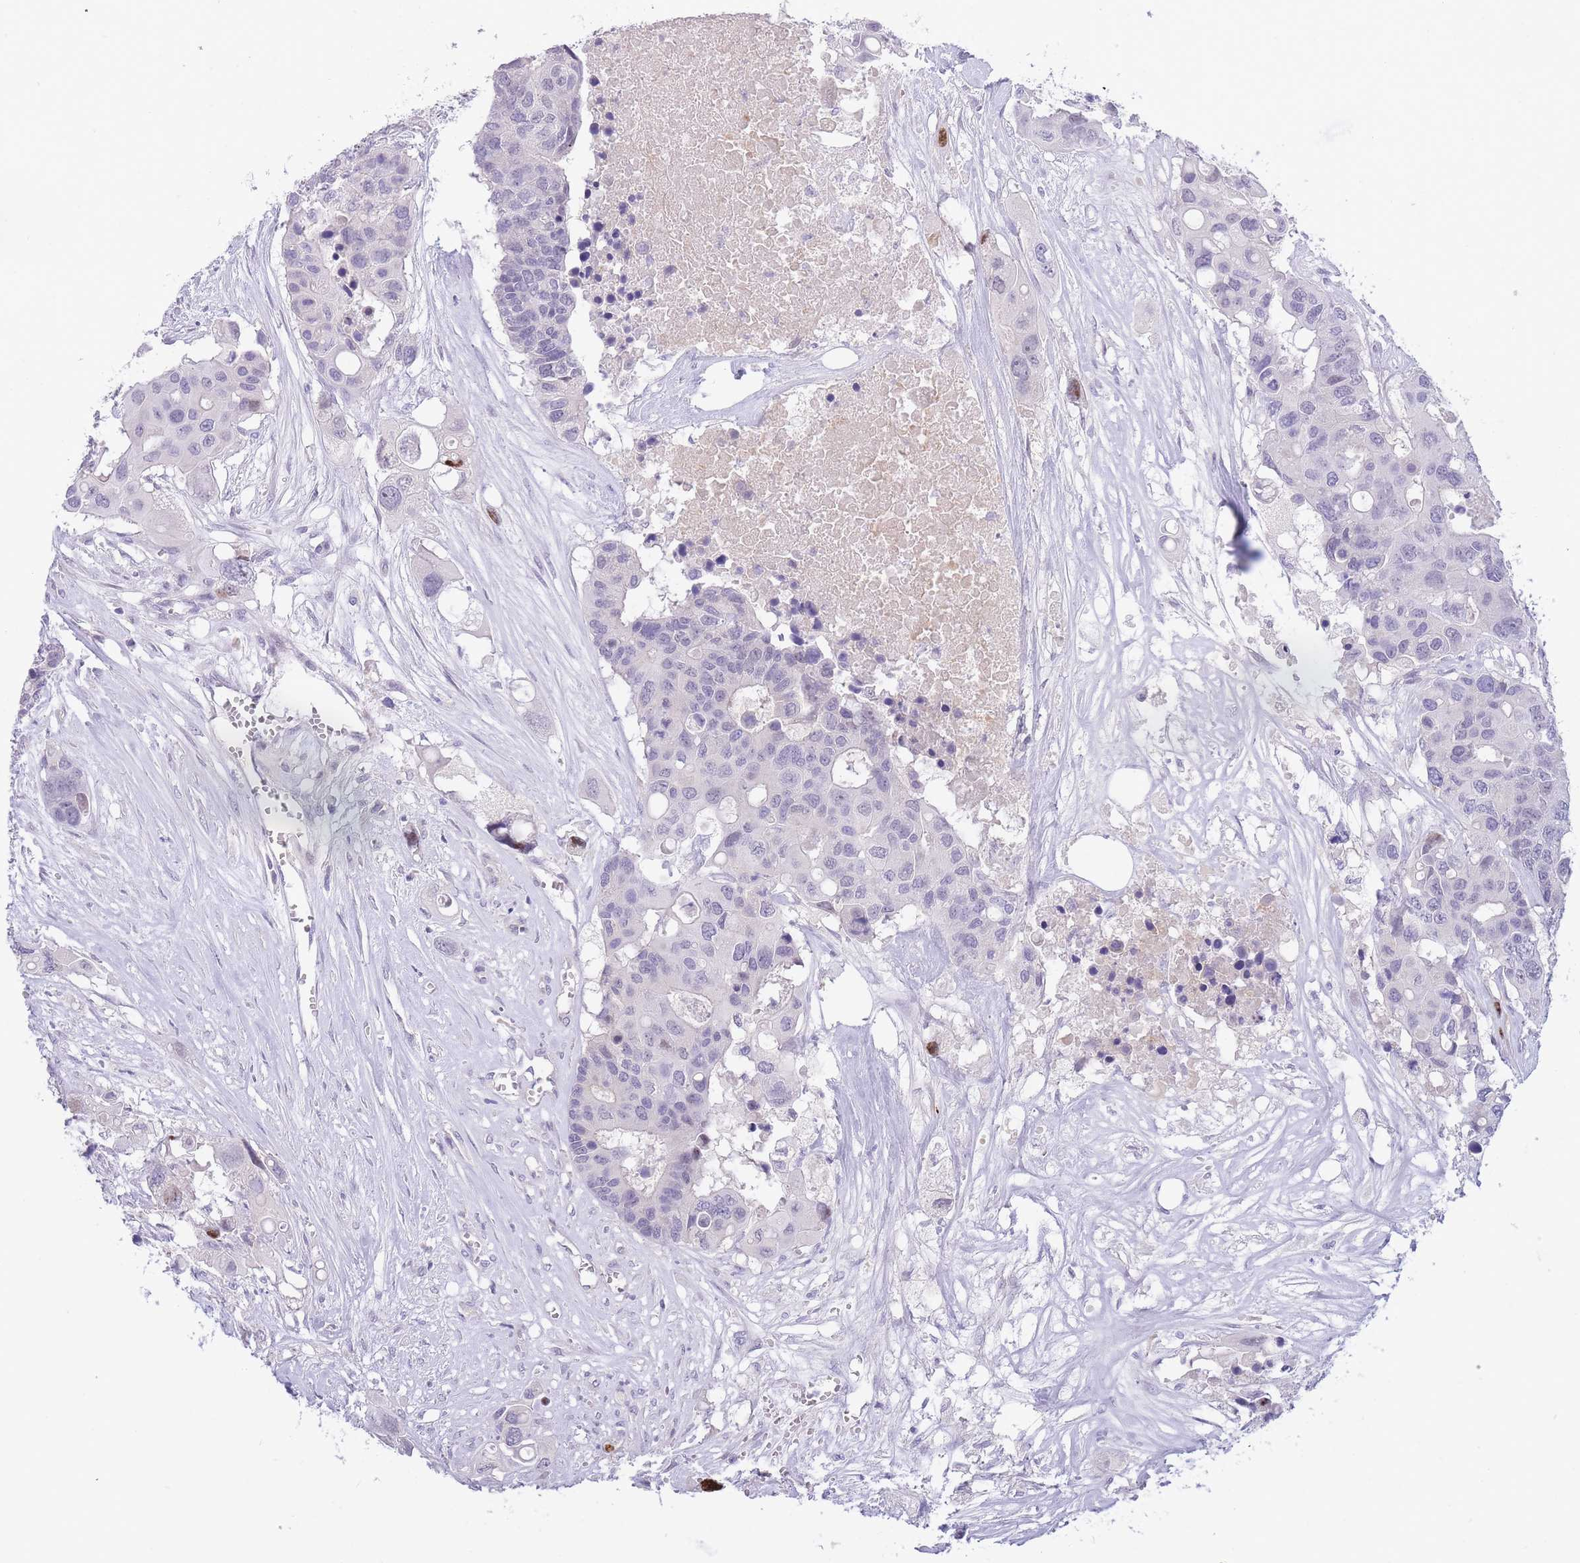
{"staining": {"intensity": "negative", "quantity": "none", "location": "none"}, "tissue": "colorectal cancer", "cell_type": "Tumor cells", "image_type": "cancer", "snomed": [{"axis": "morphology", "description": "Adenocarcinoma, NOS"}, {"axis": "topography", "description": "Colon"}], "caption": "Immunohistochemical staining of human colorectal cancer (adenocarcinoma) reveals no significant expression in tumor cells. The staining is performed using DAB (3,3'-diaminobenzidine) brown chromogen with nuclei counter-stained in using hematoxylin.", "gene": "PRR23B", "patient": {"sex": "male", "age": 77}}